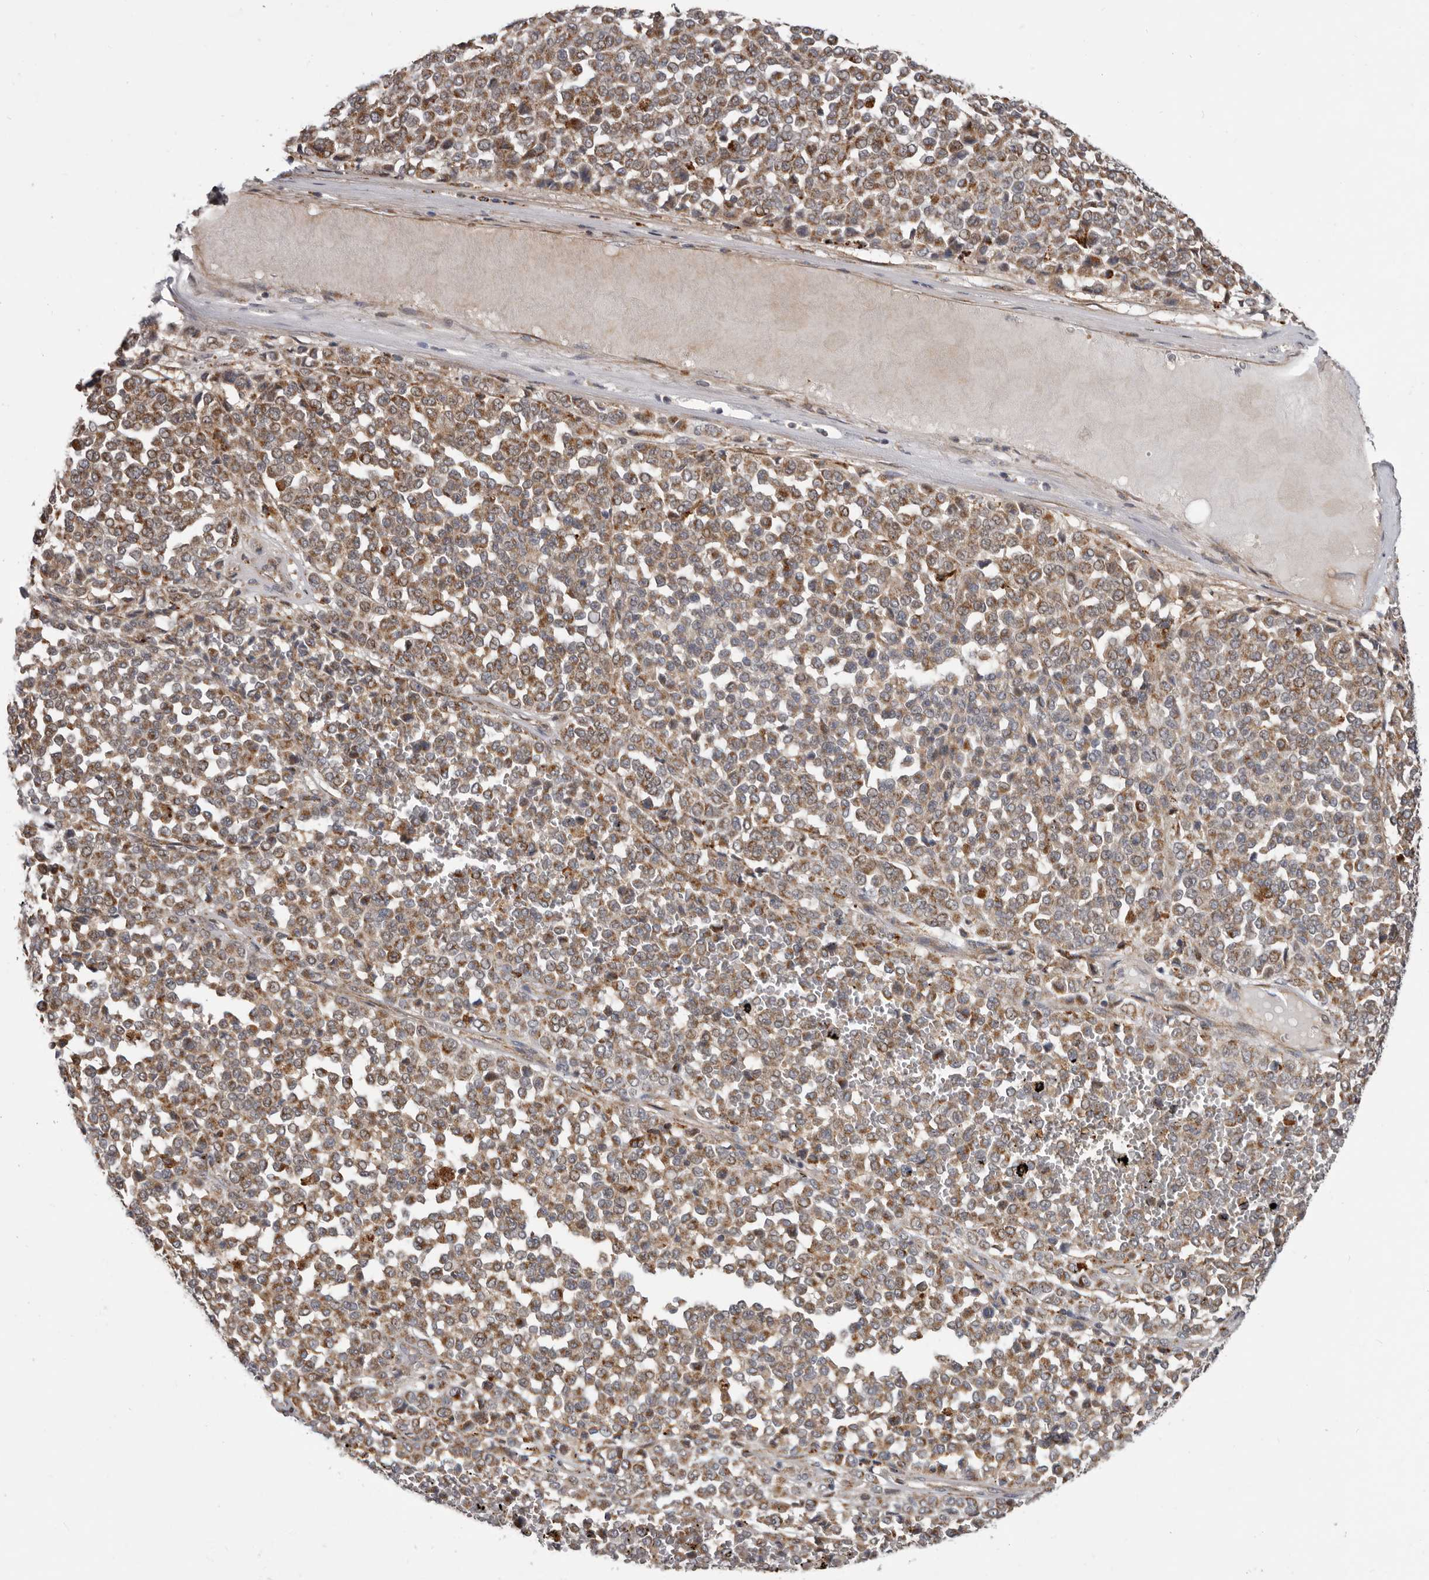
{"staining": {"intensity": "moderate", "quantity": ">75%", "location": "cytoplasmic/membranous,nuclear"}, "tissue": "melanoma", "cell_type": "Tumor cells", "image_type": "cancer", "snomed": [{"axis": "morphology", "description": "Malignant melanoma, Metastatic site"}, {"axis": "topography", "description": "Pancreas"}], "caption": "Tumor cells reveal medium levels of moderate cytoplasmic/membranous and nuclear expression in about >75% of cells in melanoma.", "gene": "SMC4", "patient": {"sex": "female", "age": 30}}